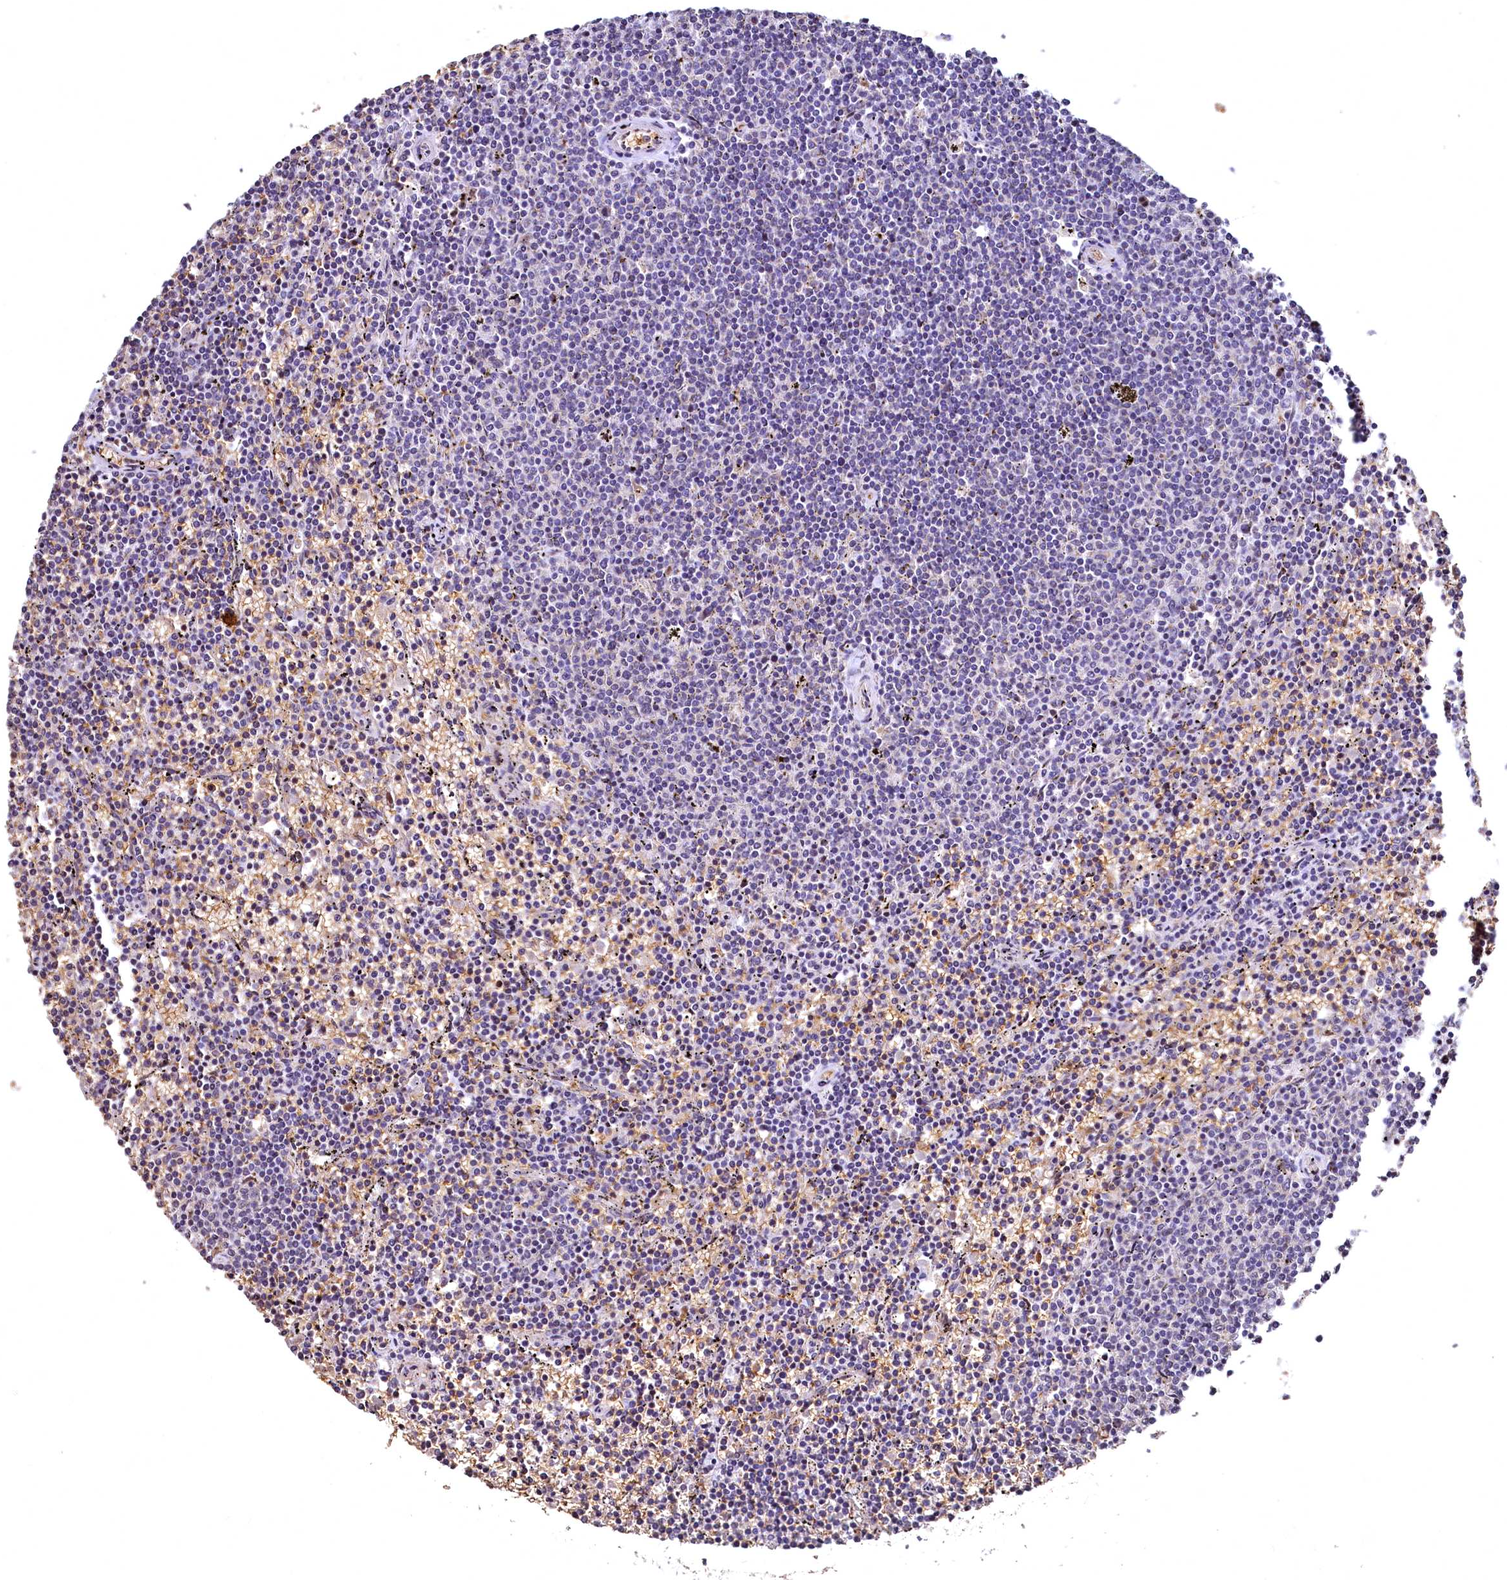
{"staining": {"intensity": "negative", "quantity": "none", "location": "none"}, "tissue": "lymphoma", "cell_type": "Tumor cells", "image_type": "cancer", "snomed": [{"axis": "morphology", "description": "Malignant lymphoma, non-Hodgkin's type, Low grade"}, {"axis": "topography", "description": "Spleen"}], "caption": "The IHC image has no significant expression in tumor cells of lymphoma tissue.", "gene": "SPTA1", "patient": {"sex": "female", "age": 50}}